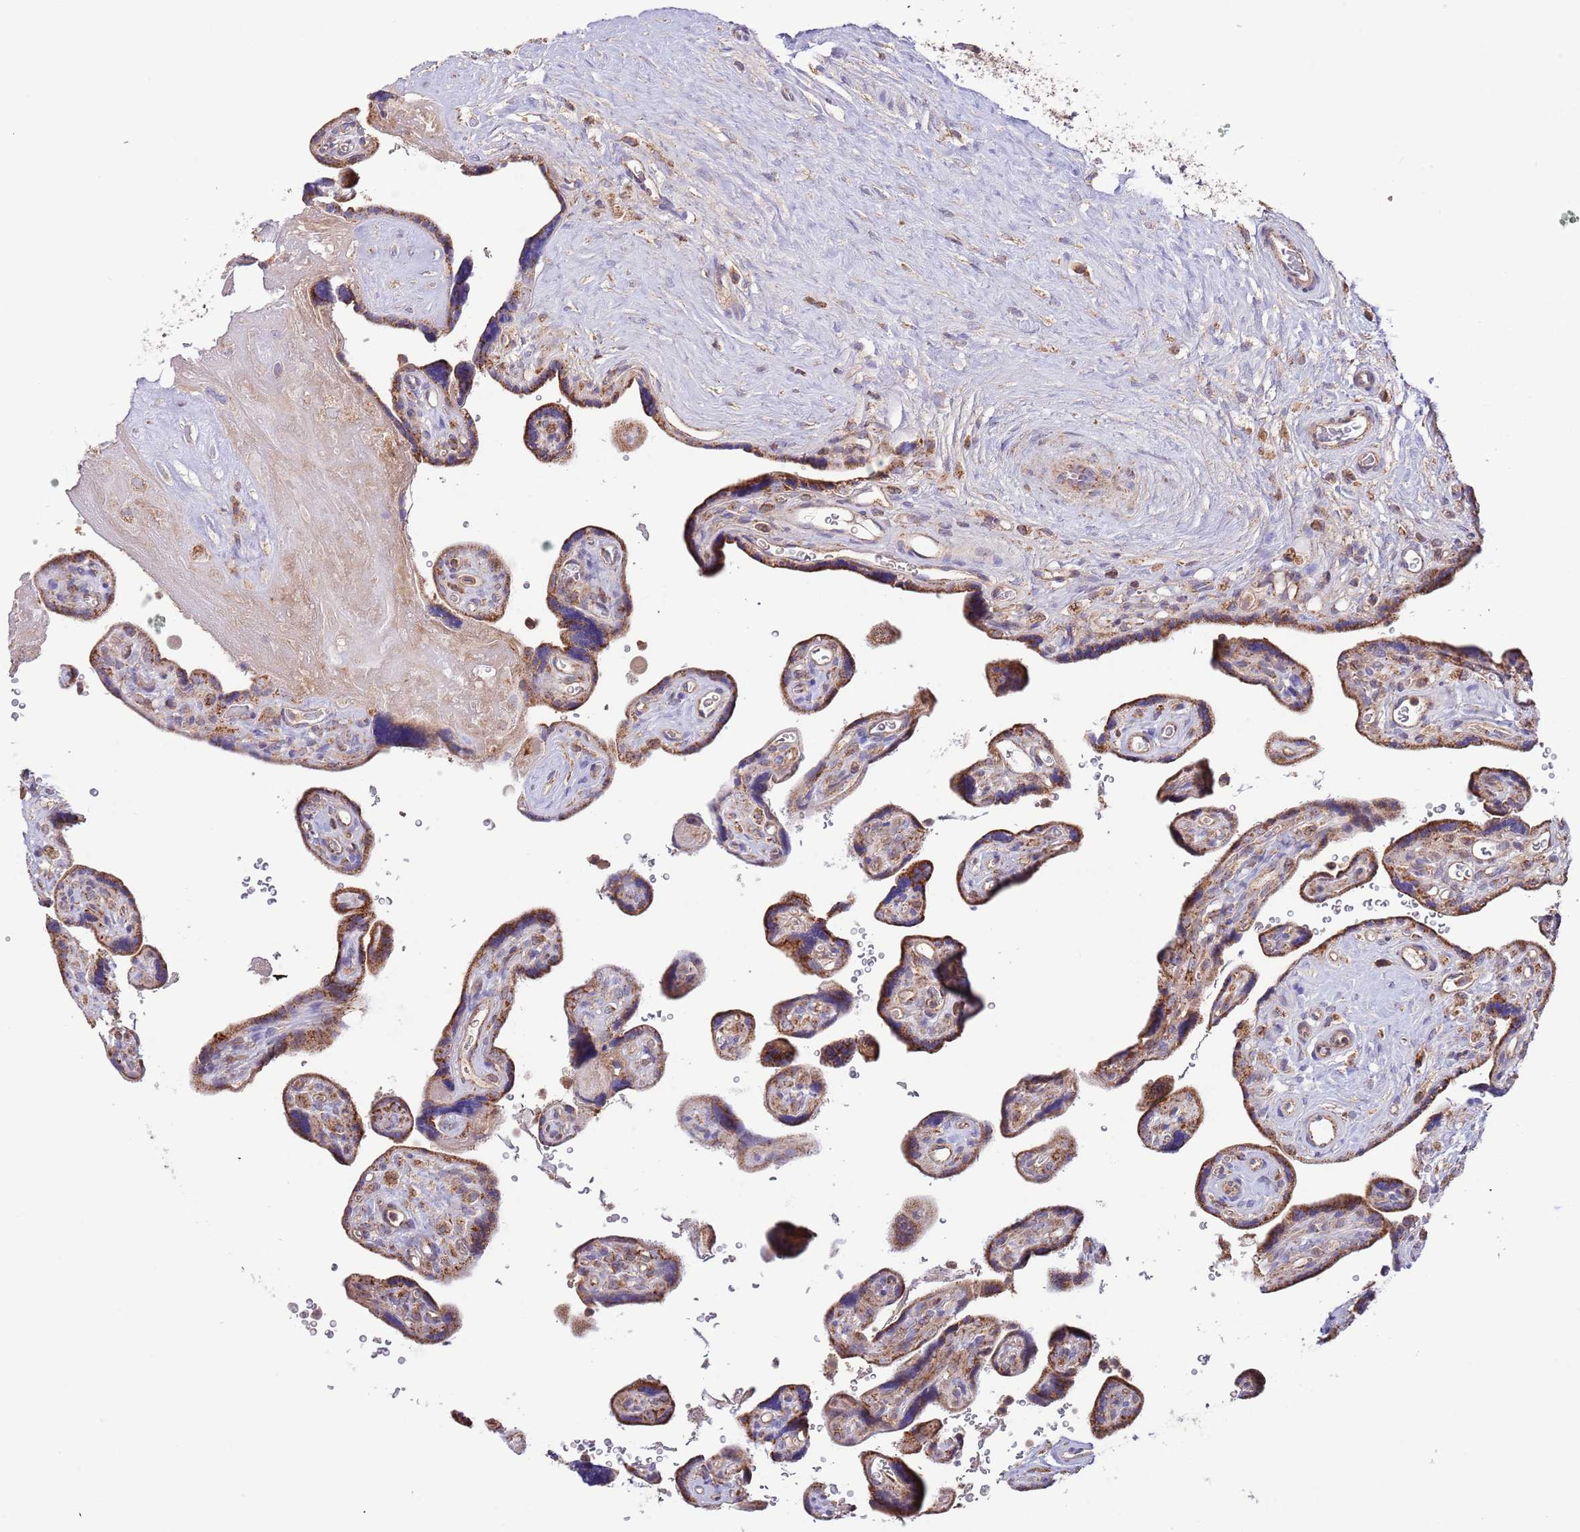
{"staining": {"intensity": "strong", "quantity": ">75%", "location": "cytoplasmic/membranous"}, "tissue": "placenta", "cell_type": "Decidual cells", "image_type": "normal", "snomed": [{"axis": "morphology", "description": "Normal tissue, NOS"}, {"axis": "topography", "description": "Placenta"}], "caption": "IHC photomicrograph of unremarkable human placenta stained for a protein (brown), which shows high levels of strong cytoplasmic/membranous positivity in about >75% of decidual cells.", "gene": "DNAJA3", "patient": {"sex": "female", "age": 39}}